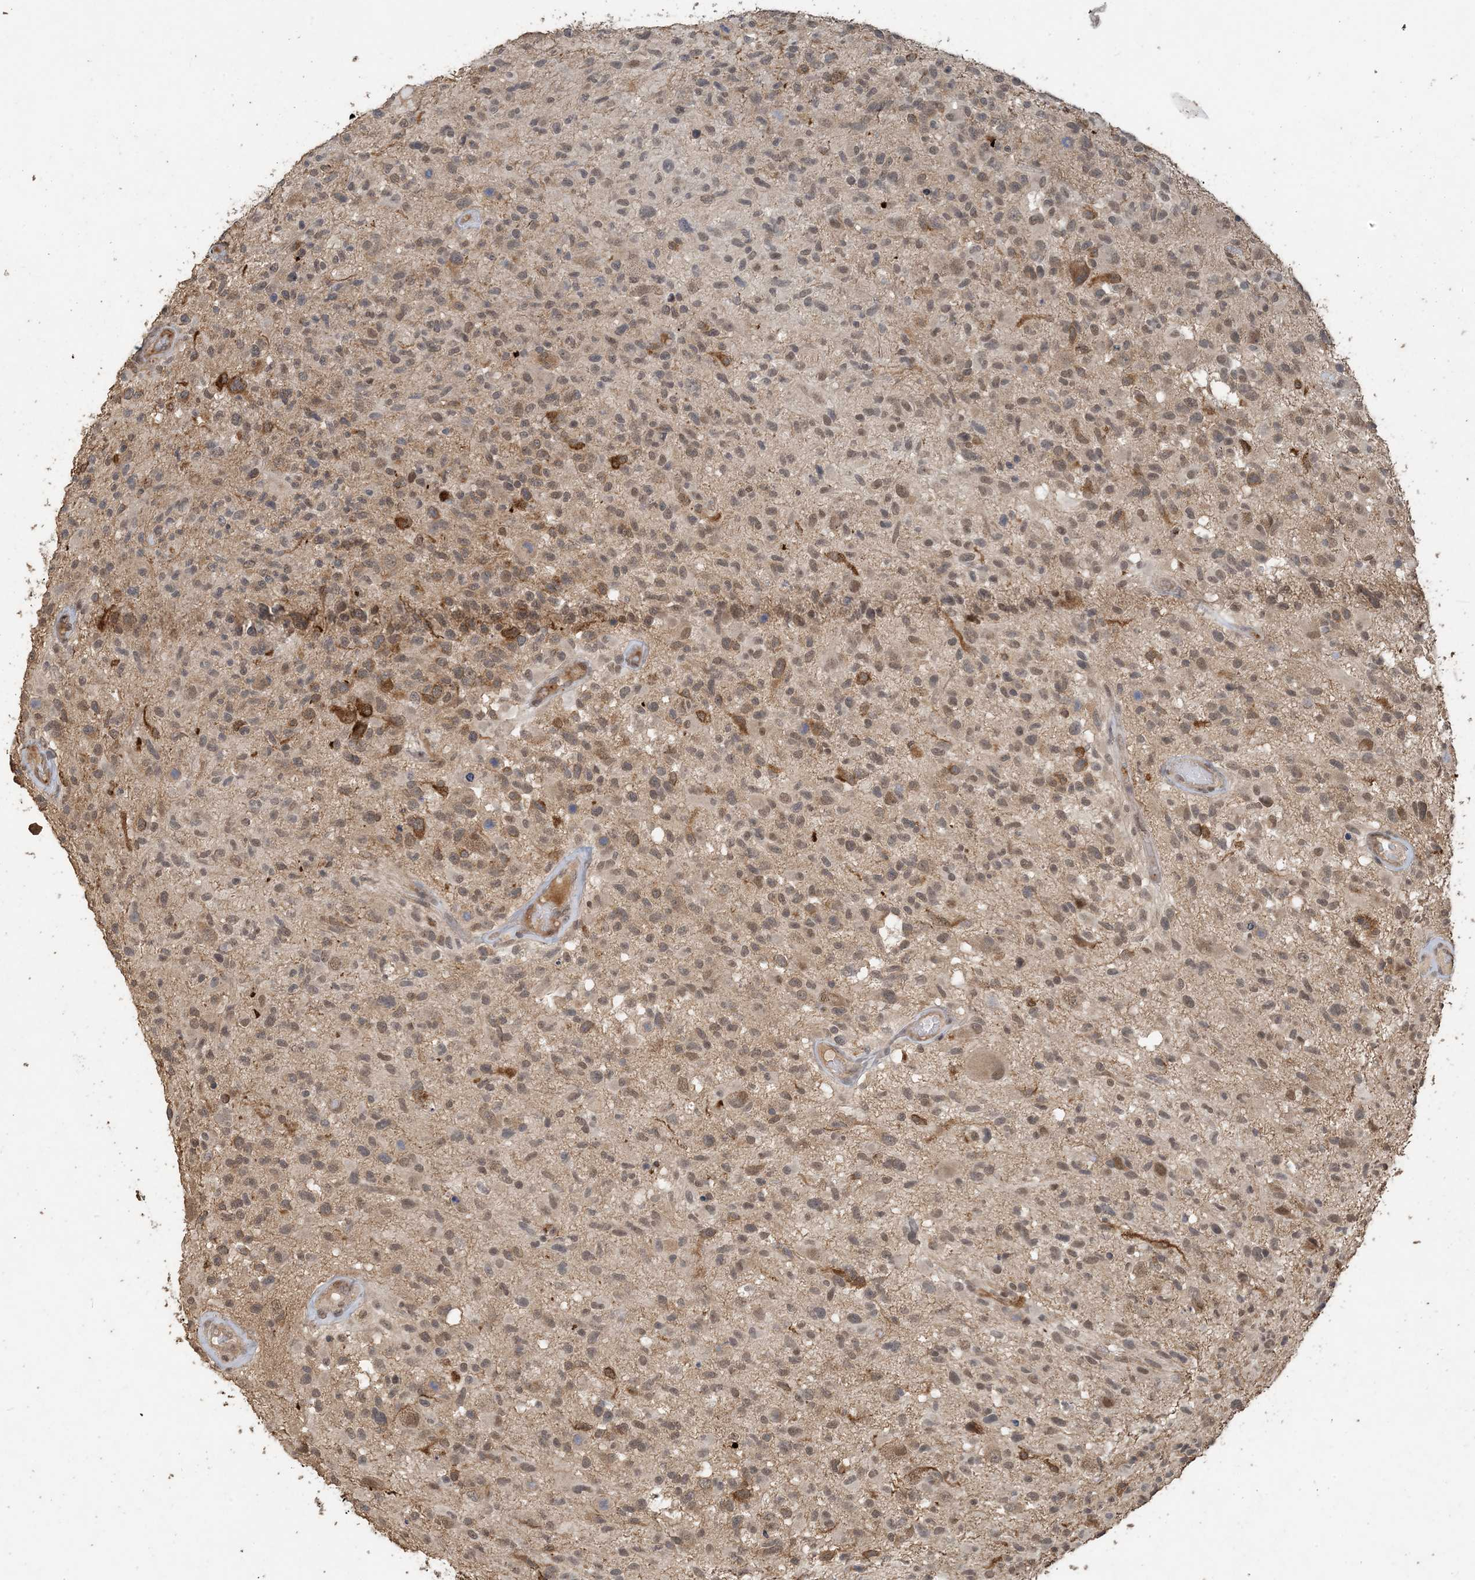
{"staining": {"intensity": "moderate", "quantity": "25%-75%", "location": "cytoplasmic/membranous,nuclear"}, "tissue": "glioma", "cell_type": "Tumor cells", "image_type": "cancer", "snomed": [{"axis": "morphology", "description": "Glioma, malignant, High grade"}, {"axis": "morphology", "description": "Glioblastoma, NOS"}, {"axis": "topography", "description": "Brain"}], "caption": "Protein staining of malignant glioma (high-grade) tissue demonstrates moderate cytoplasmic/membranous and nuclear staining in about 25%-75% of tumor cells.", "gene": "ZC3H12A", "patient": {"sex": "male", "age": 60}}